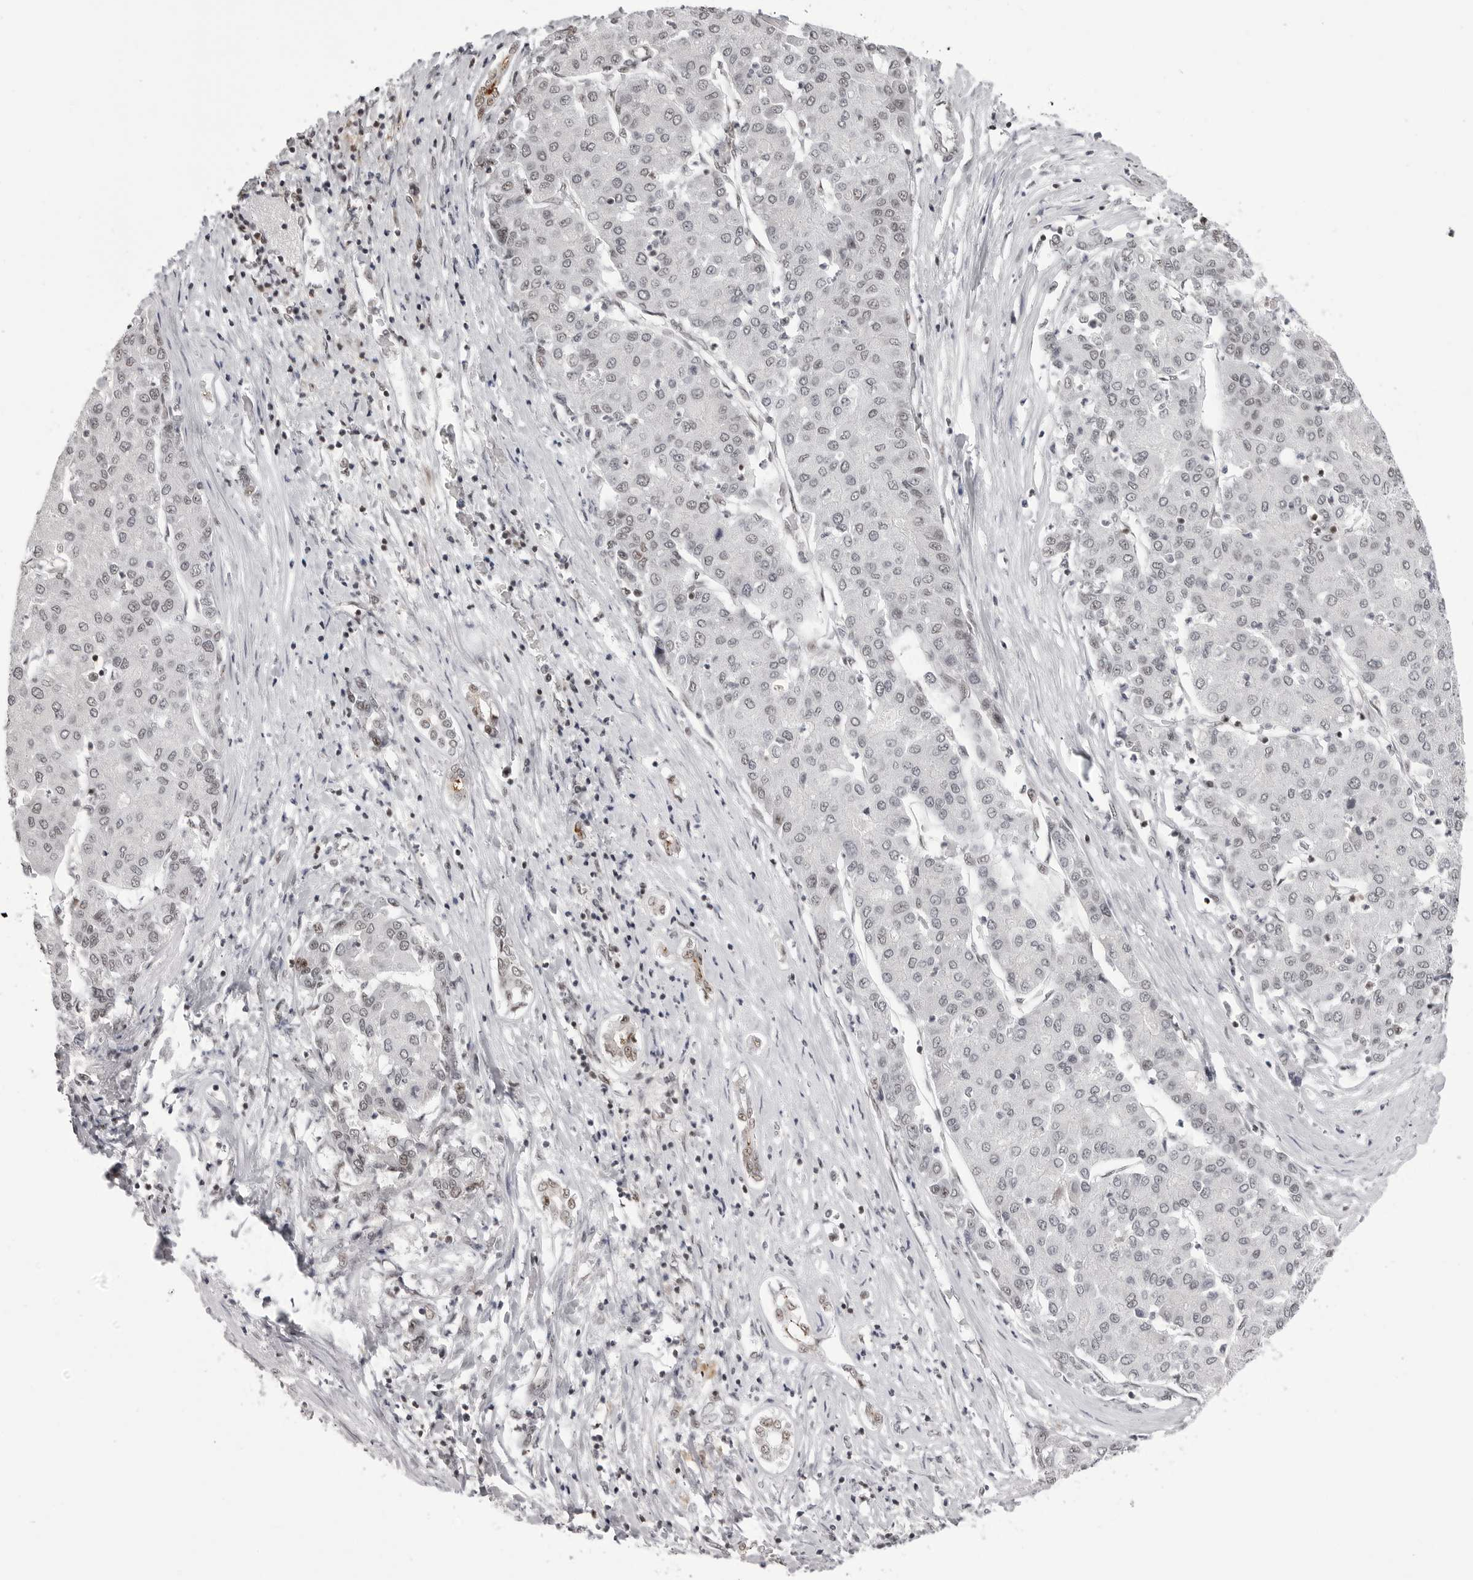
{"staining": {"intensity": "negative", "quantity": "none", "location": "none"}, "tissue": "liver cancer", "cell_type": "Tumor cells", "image_type": "cancer", "snomed": [{"axis": "morphology", "description": "Carcinoma, Hepatocellular, NOS"}, {"axis": "topography", "description": "Liver"}], "caption": "DAB (3,3'-diaminobenzidine) immunohistochemical staining of liver cancer displays no significant expression in tumor cells.", "gene": "WRAP53", "patient": {"sex": "male", "age": 65}}